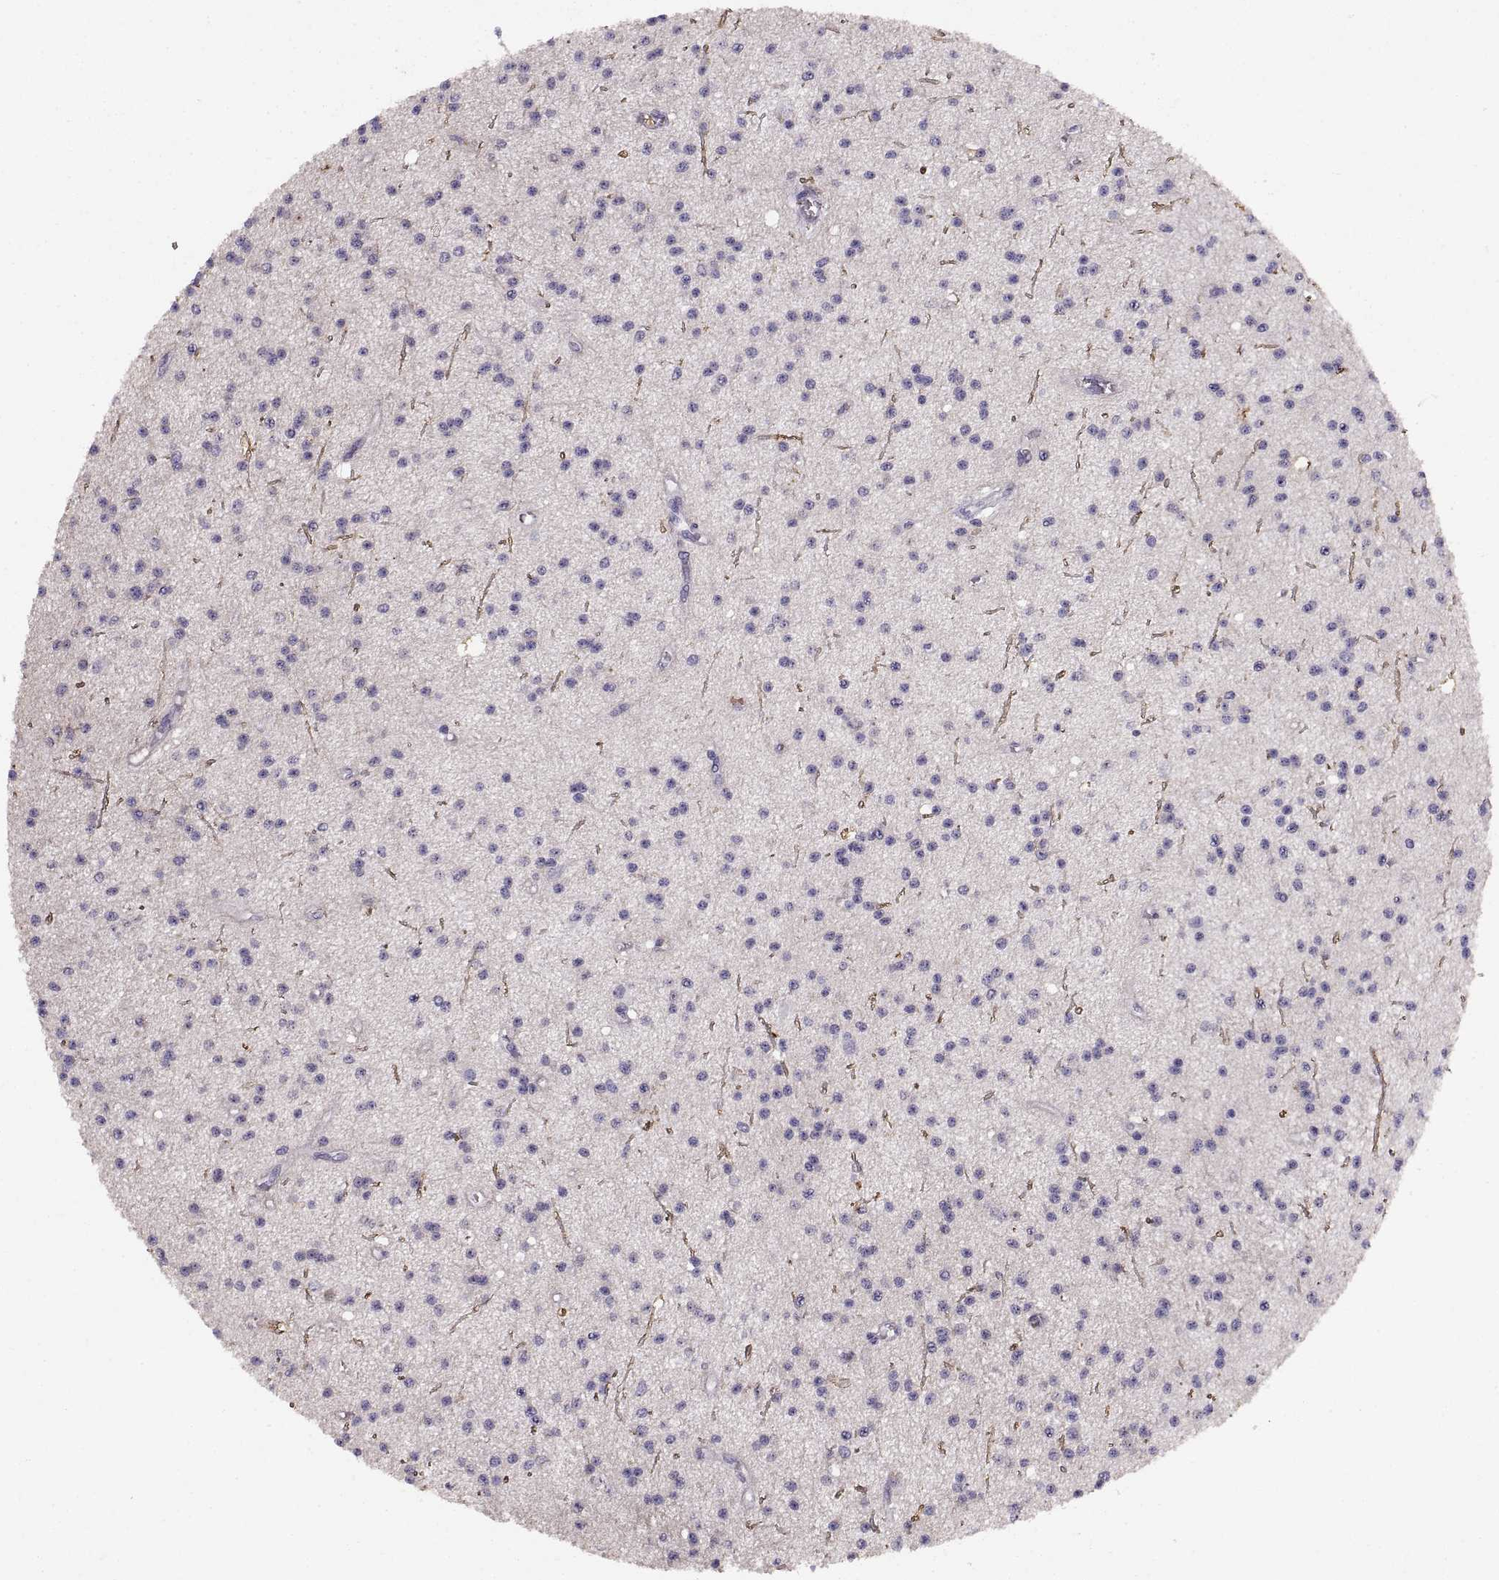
{"staining": {"intensity": "negative", "quantity": "none", "location": "none"}, "tissue": "glioma", "cell_type": "Tumor cells", "image_type": "cancer", "snomed": [{"axis": "morphology", "description": "Glioma, malignant, Low grade"}, {"axis": "topography", "description": "Brain"}], "caption": "The IHC image has no significant expression in tumor cells of glioma tissue. (Brightfield microscopy of DAB IHC at high magnification).", "gene": "MEIOC", "patient": {"sex": "male", "age": 27}}